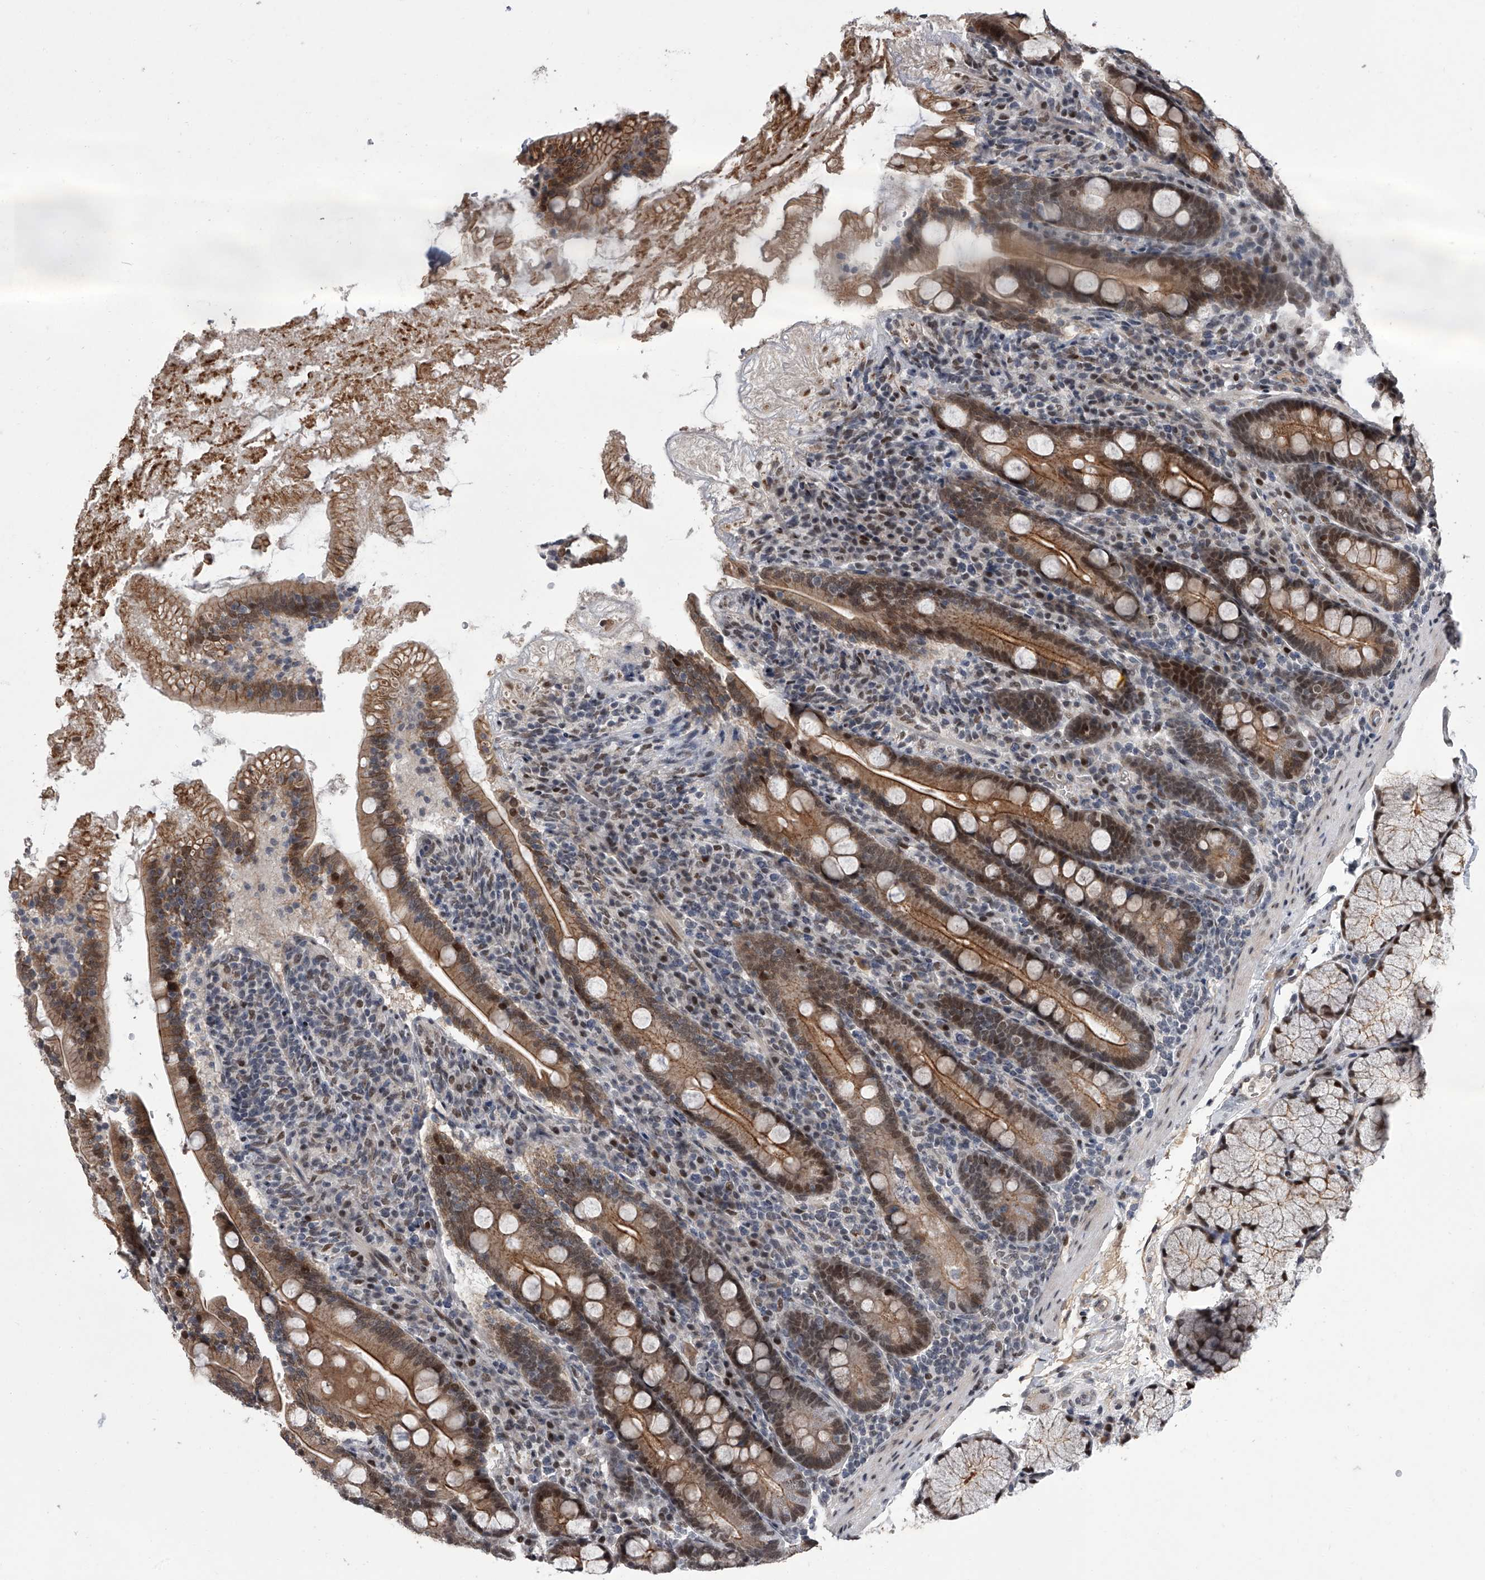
{"staining": {"intensity": "moderate", "quantity": ">75%", "location": "cytoplasmic/membranous,nuclear"}, "tissue": "duodenum", "cell_type": "Glandular cells", "image_type": "normal", "snomed": [{"axis": "morphology", "description": "Normal tissue, NOS"}, {"axis": "topography", "description": "Duodenum"}], "caption": "The photomicrograph exhibits immunohistochemical staining of unremarkable duodenum. There is moderate cytoplasmic/membranous,nuclear positivity is seen in about >75% of glandular cells.", "gene": "ZNF426", "patient": {"sex": "male", "age": 35}}